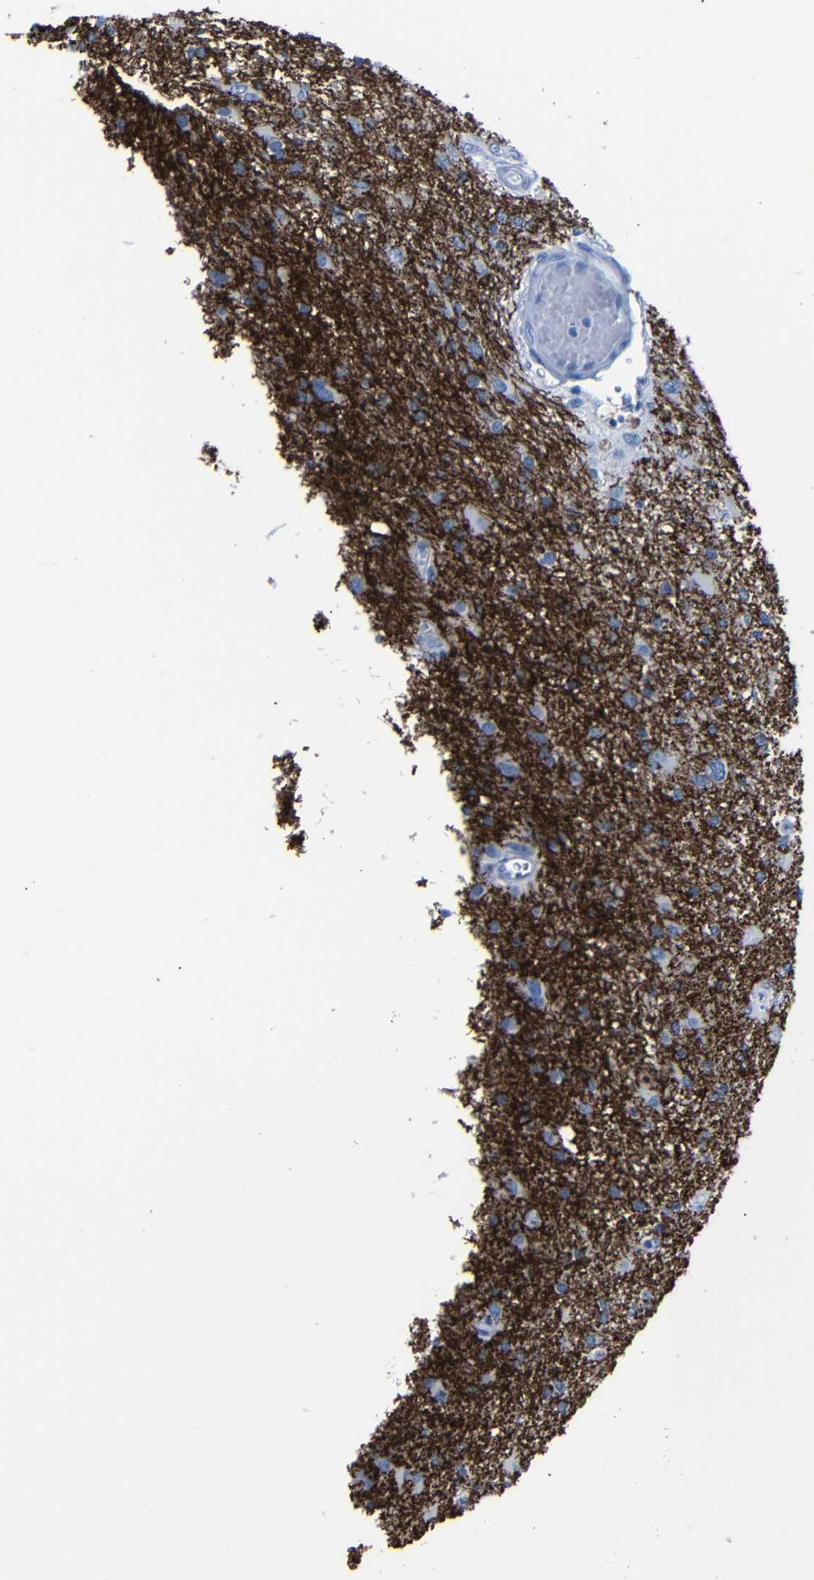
{"staining": {"intensity": "negative", "quantity": "none", "location": "none"}, "tissue": "glioma", "cell_type": "Tumor cells", "image_type": "cancer", "snomed": [{"axis": "morphology", "description": "Glioma, malignant, High grade"}, {"axis": "topography", "description": "Brain"}], "caption": "Malignant high-grade glioma was stained to show a protein in brown. There is no significant expression in tumor cells.", "gene": "CLDN11", "patient": {"sex": "female", "age": 59}}